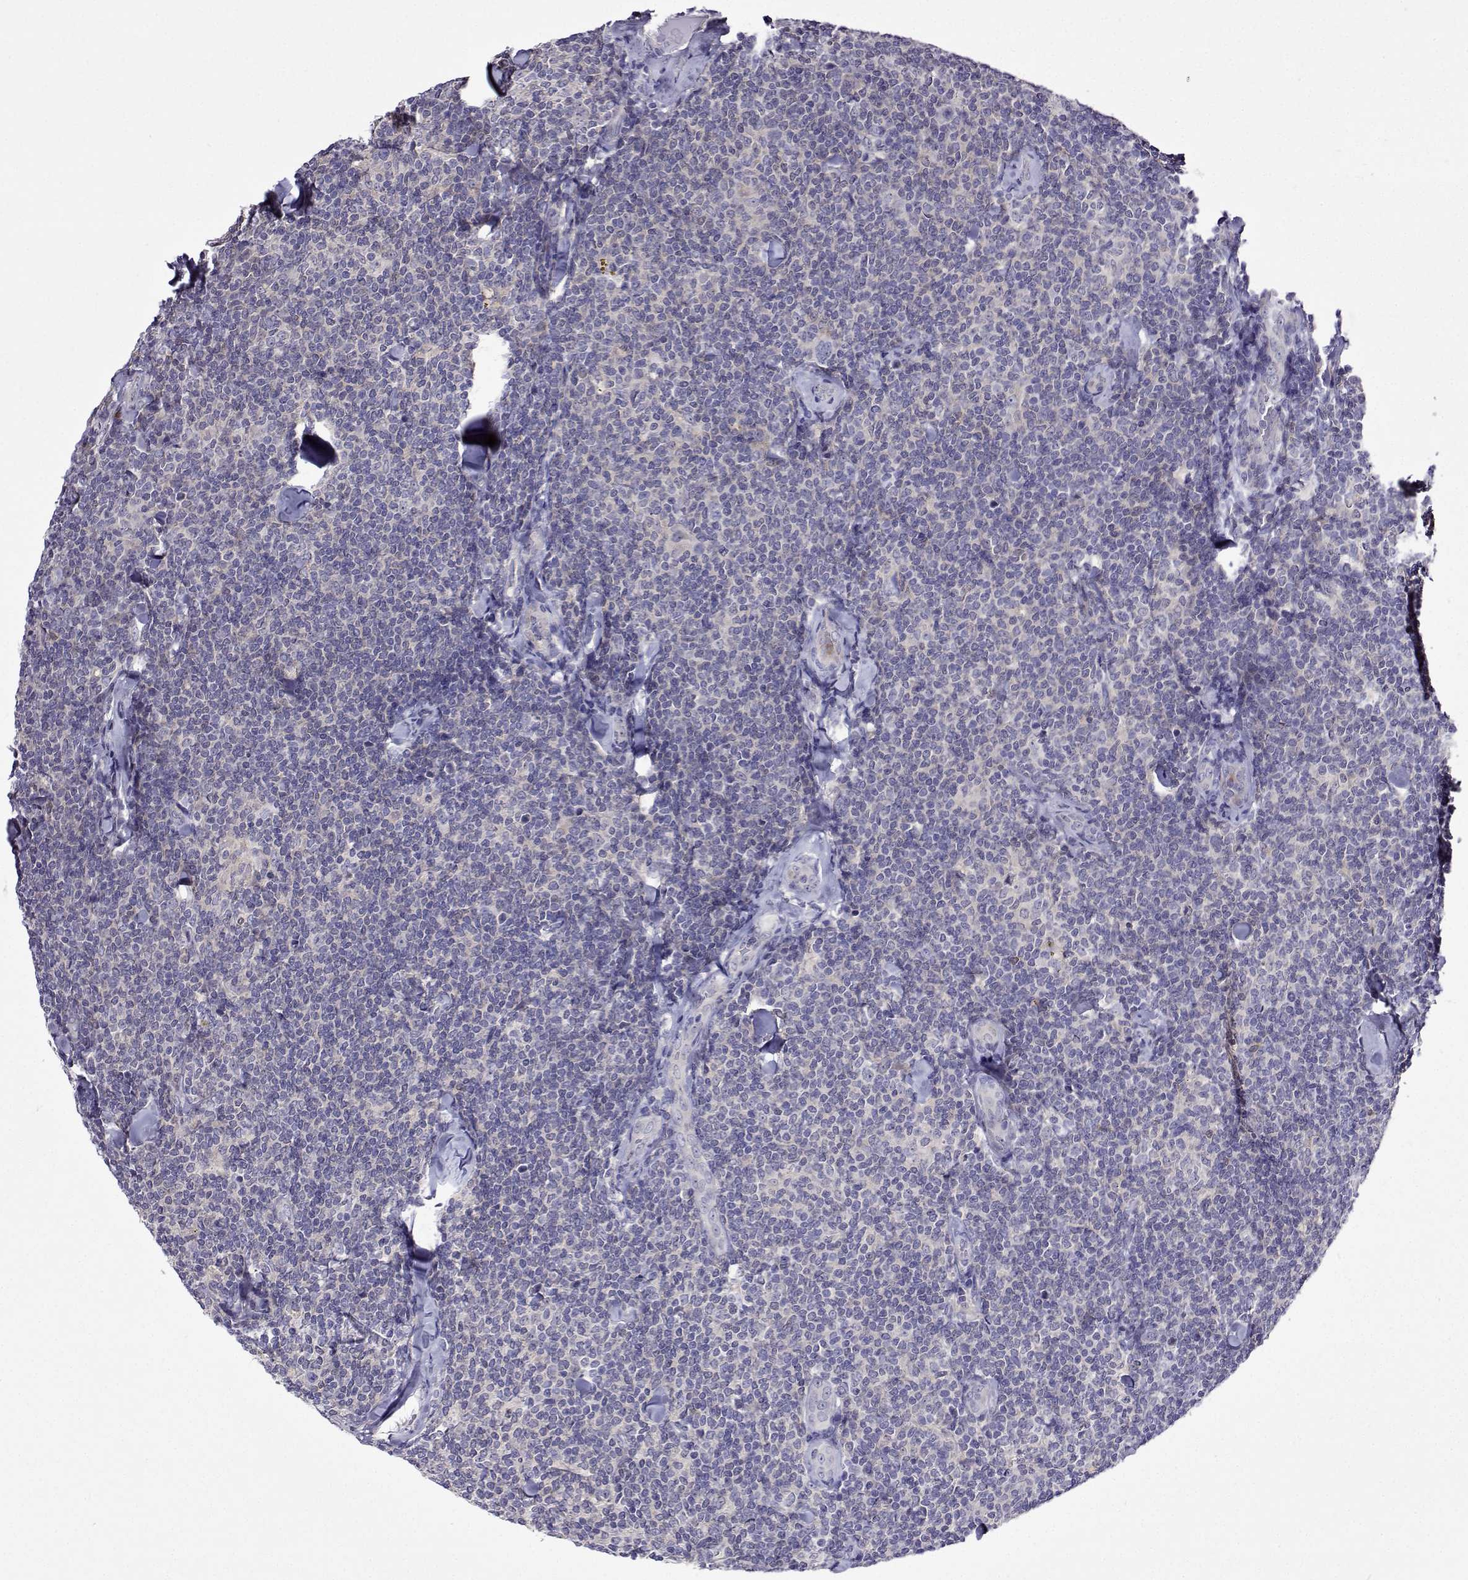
{"staining": {"intensity": "negative", "quantity": "none", "location": "none"}, "tissue": "lymphoma", "cell_type": "Tumor cells", "image_type": "cancer", "snomed": [{"axis": "morphology", "description": "Malignant lymphoma, non-Hodgkin's type, Low grade"}, {"axis": "topography", "description": "Lymph node"}], "caption": "Immunohistochemistry micrograph of neoplastic tissue: lymphoma stained with DAB (3,3'-diaminobenzidine) exhibits no significant protein expression in tumor cells.", "gene": "SULT2A1", "patient": {"sex": "female", "age": 56}}